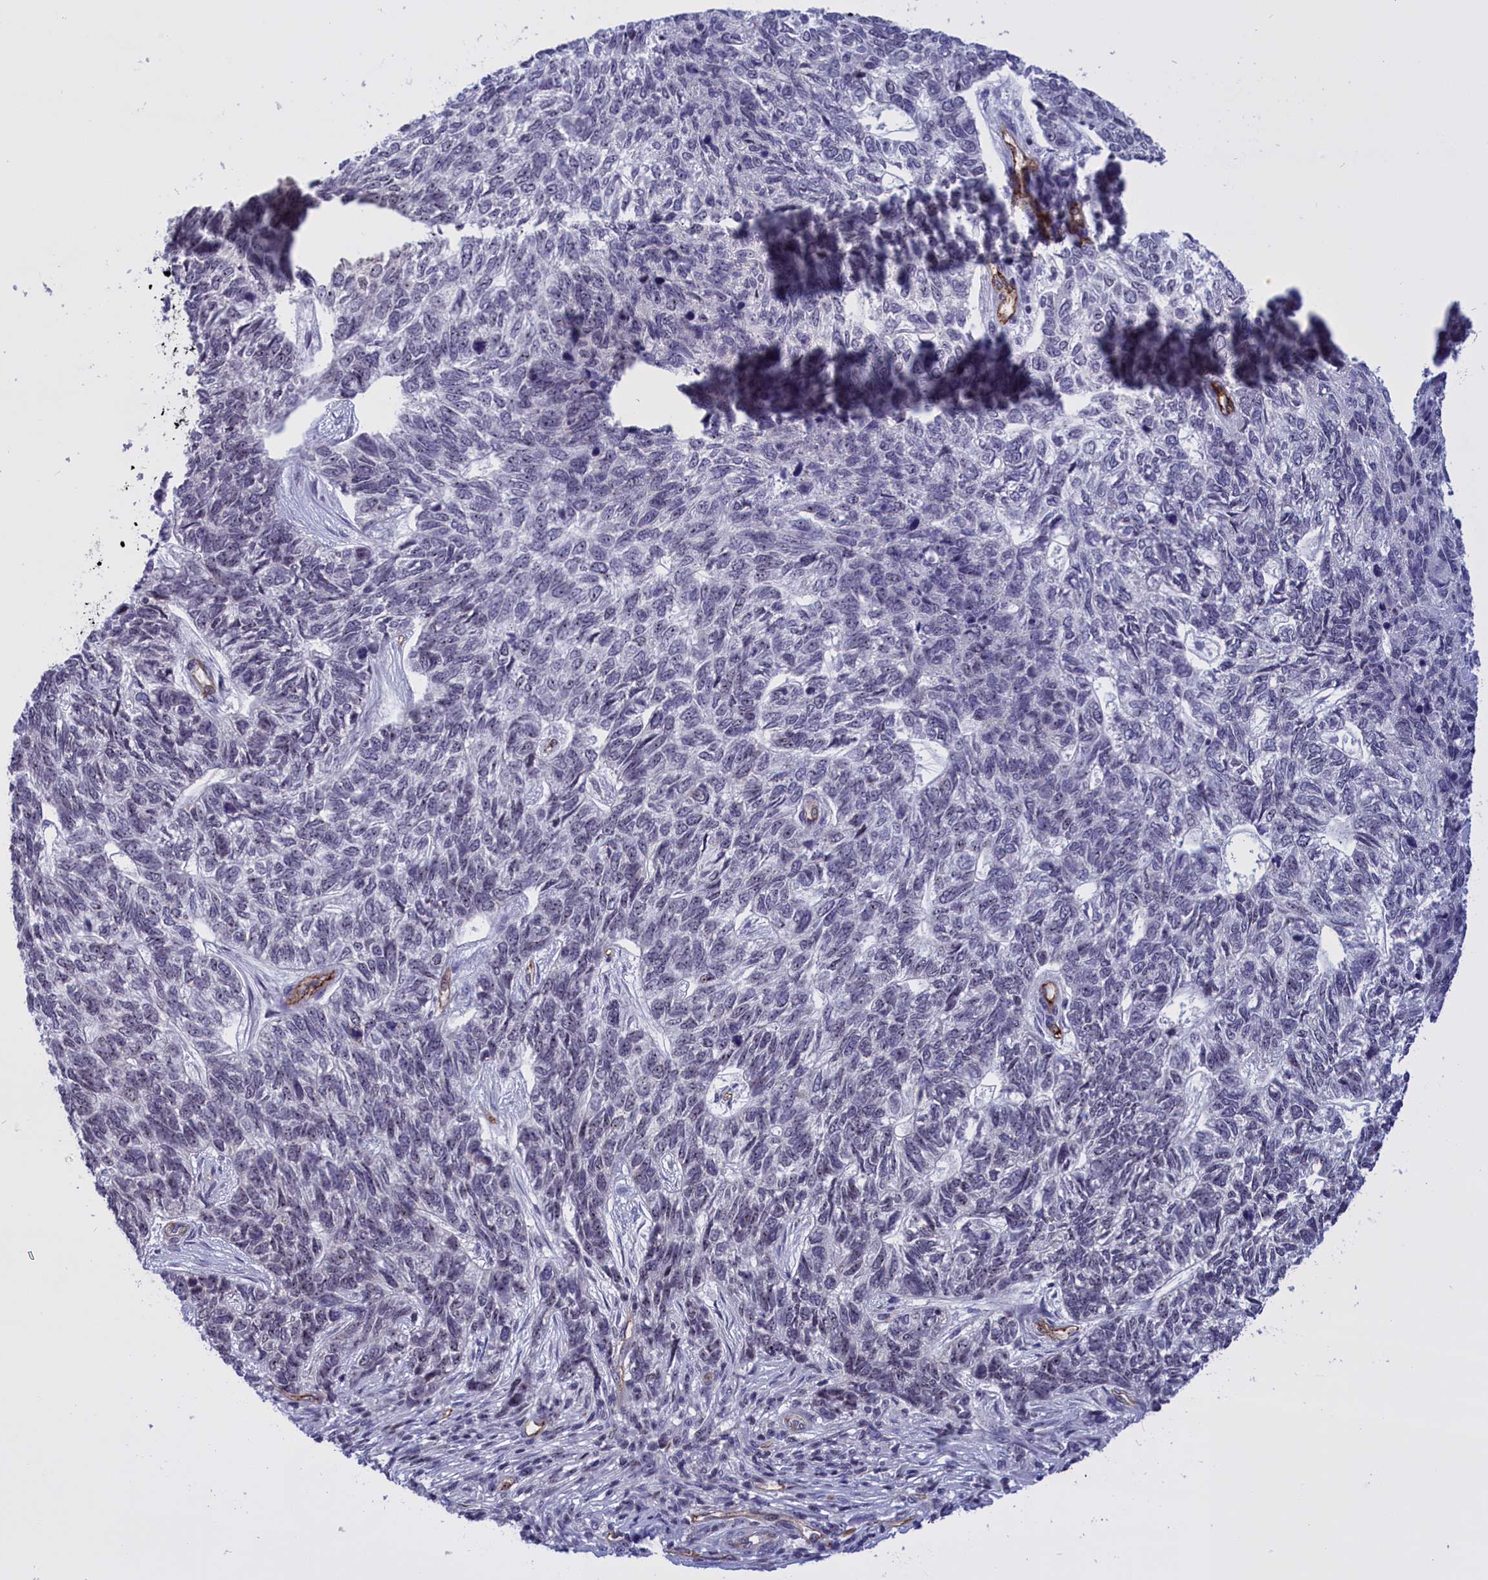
{"staining": {"intensity": "negative", "quantity": "none", "location": "none"}, "tissue": "skin cancer", "cell_type": "Tumor cells", "image_type": "cancer", "snomed": [{"axis": "morphology", "description": "Basal cell carcinoma"}, {"axis": "topography", "description": "Skin"}], "caption": "Human skin basal cell carcinoma stained for a protein using immunohistochemistry (IHC) reveals no staining in tumor cells.", "gene": "MPND", "patient": {"sex": "female", "age": 65}}